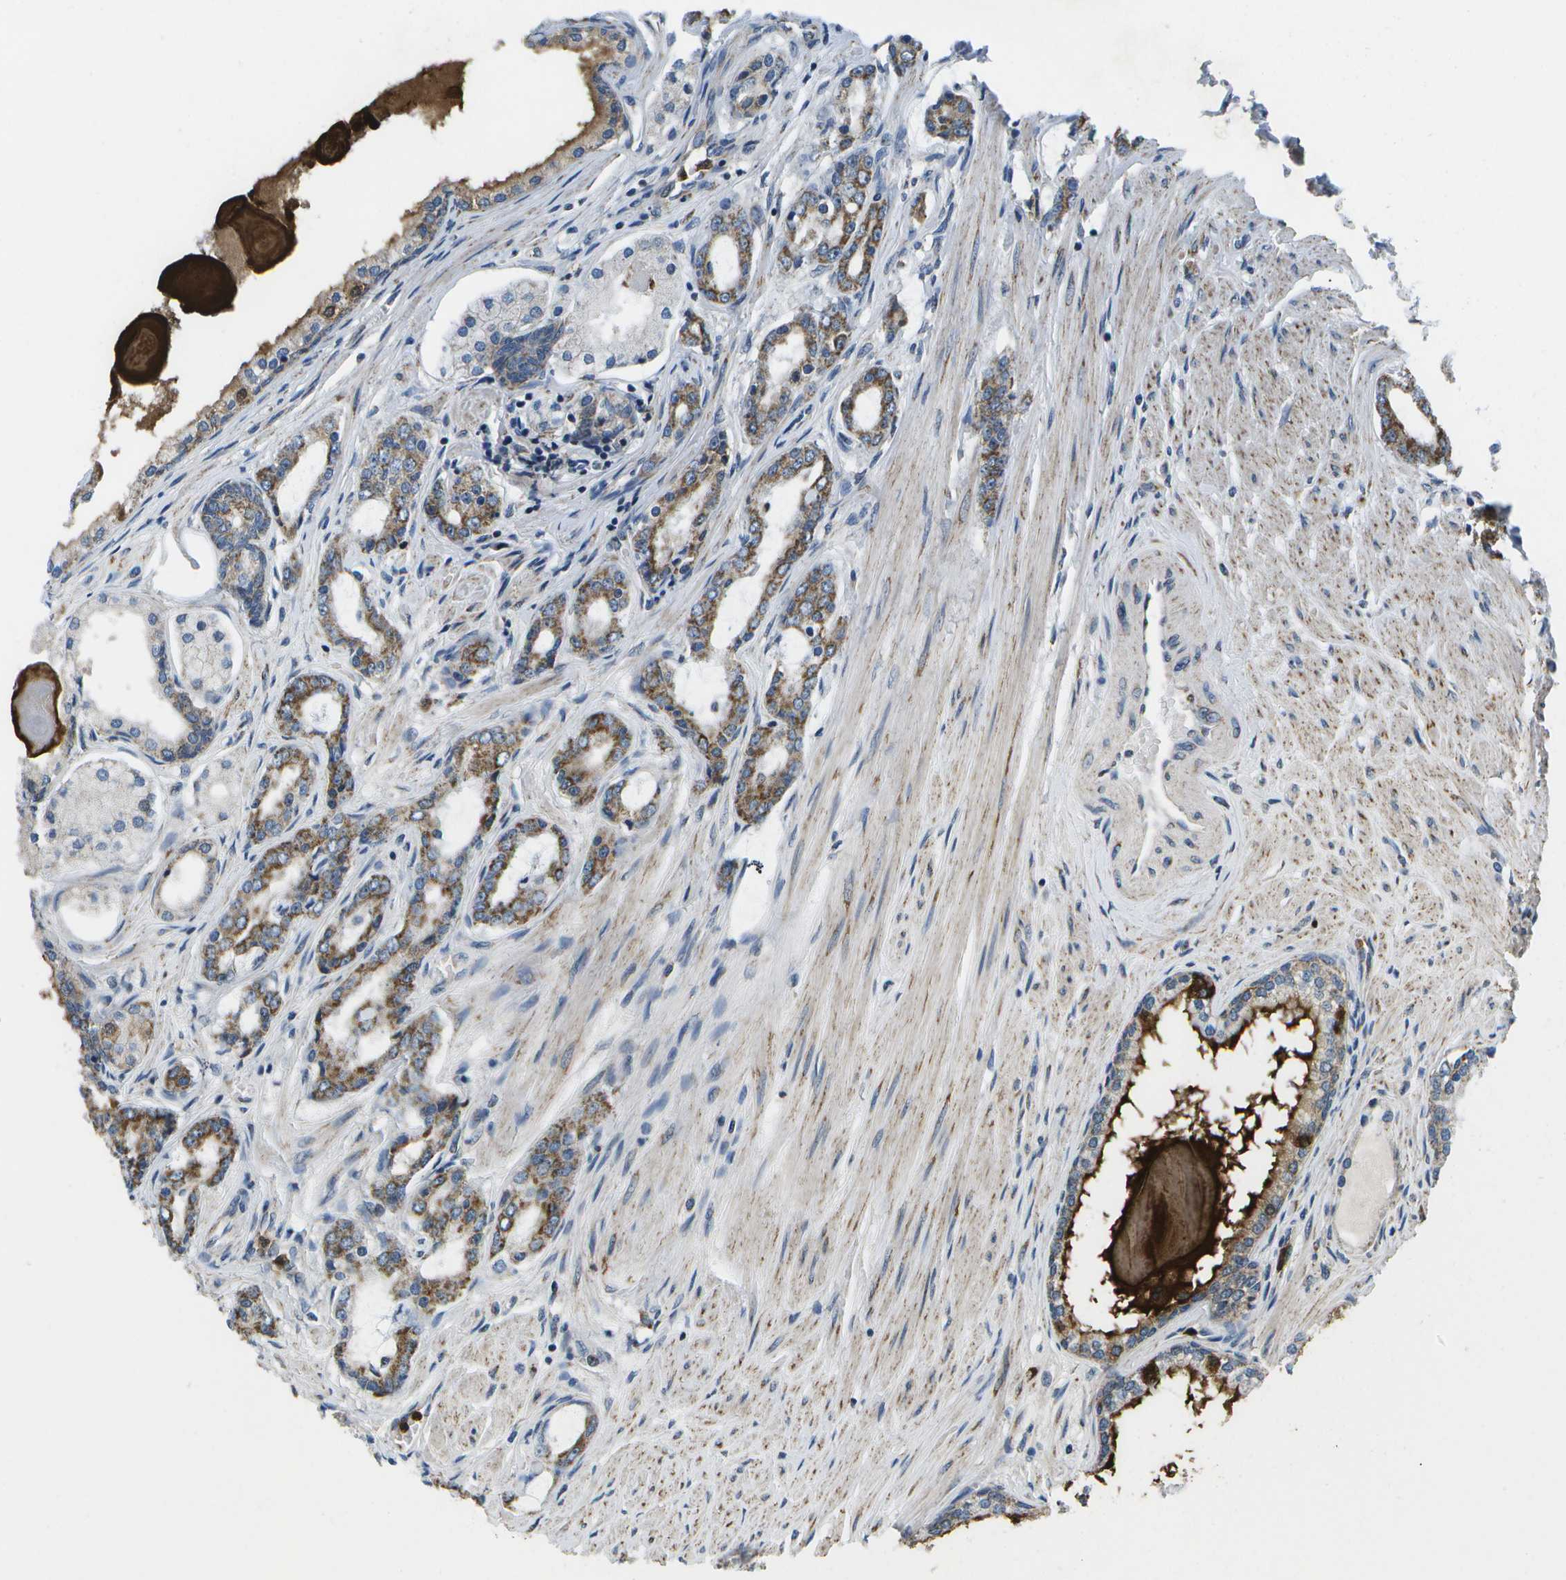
{"staining": {"intensity": "moderate", "quantity": ">75%", "location": "cytoplasmic/membranous"}, "tissue": "prostate cancer", "cell_type": "Tumor cells", "image_type": "cancer", "snomed": [{"axis": "morphology", "description": "Adenocarcinoma, Low grade"}, {"axis": "topography", "description": "Prostate"}], "caption": "Protein analysis of low-grade adenocarcinoma (prostate) tissue displays moderate cytoplasmic/membranous staining in about >75% of tumor cells. (DAB IHC with brightfield microscopy, high magnification).", "gene": "GALNT15", "patient": {"sex": "male", "age": 63}}